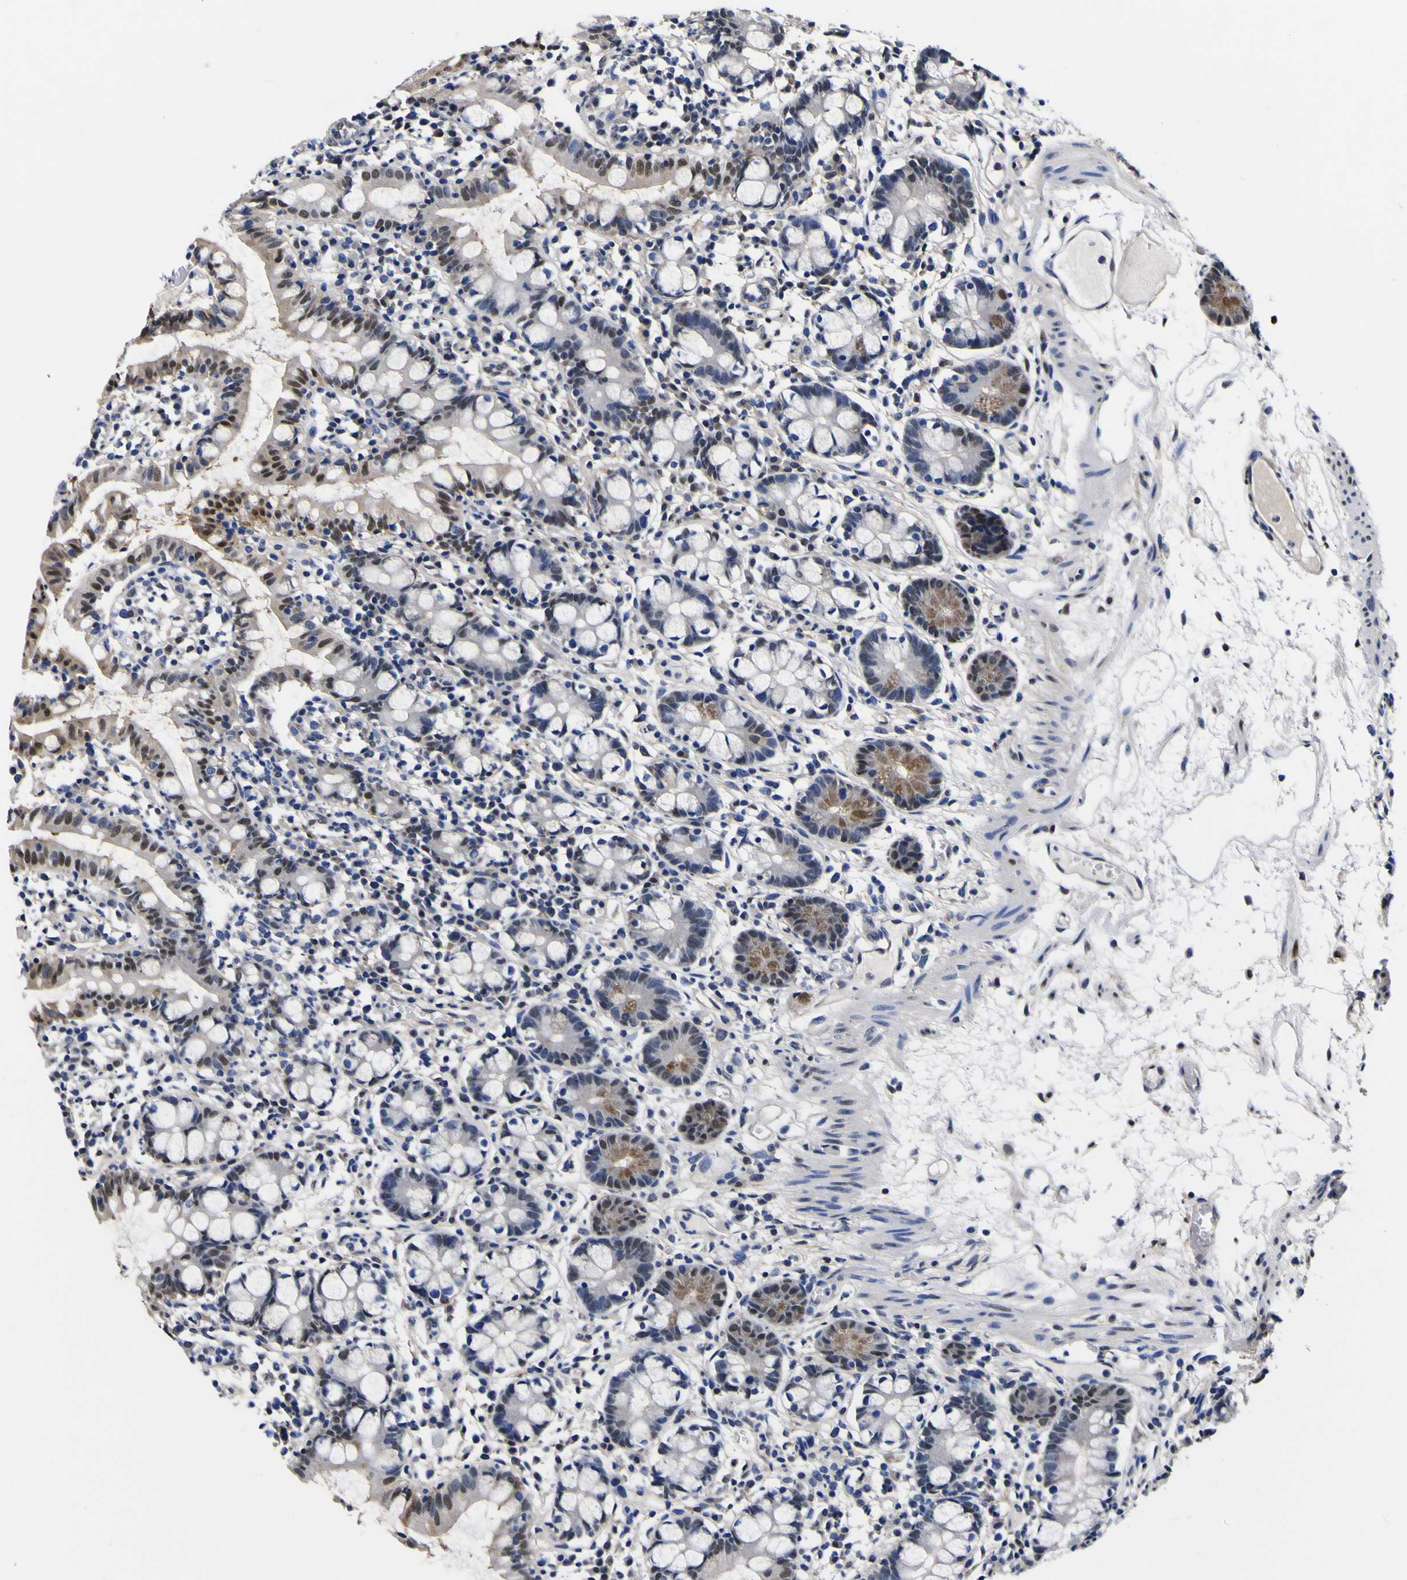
{"staining": {"intensity": "moderate", "quantity": "<25%", "location": "cytoplasmic/membranous,nuclear"}, "tissue": "small intestine", "cell_type": "Glandular cells", "image_type": "normal", "snomed": [{"axis": "morphology", "description": "Normal tissue, NOS"}, {"axis": "morphology", "description": "Cystadenocarcinoma, serous, Metastatic site"}, {"axis": "topography", "description": "Small intestine"}], "caption": "This photomicrograph exhibits immunohistochemistry staining of normal human small intestine, with low moderate cytoplasmic/membranous,nuclear staining in about <25% of glandular cells.", "gene": "FAM110B", "patient": {"sex": "female", "age": 61}}